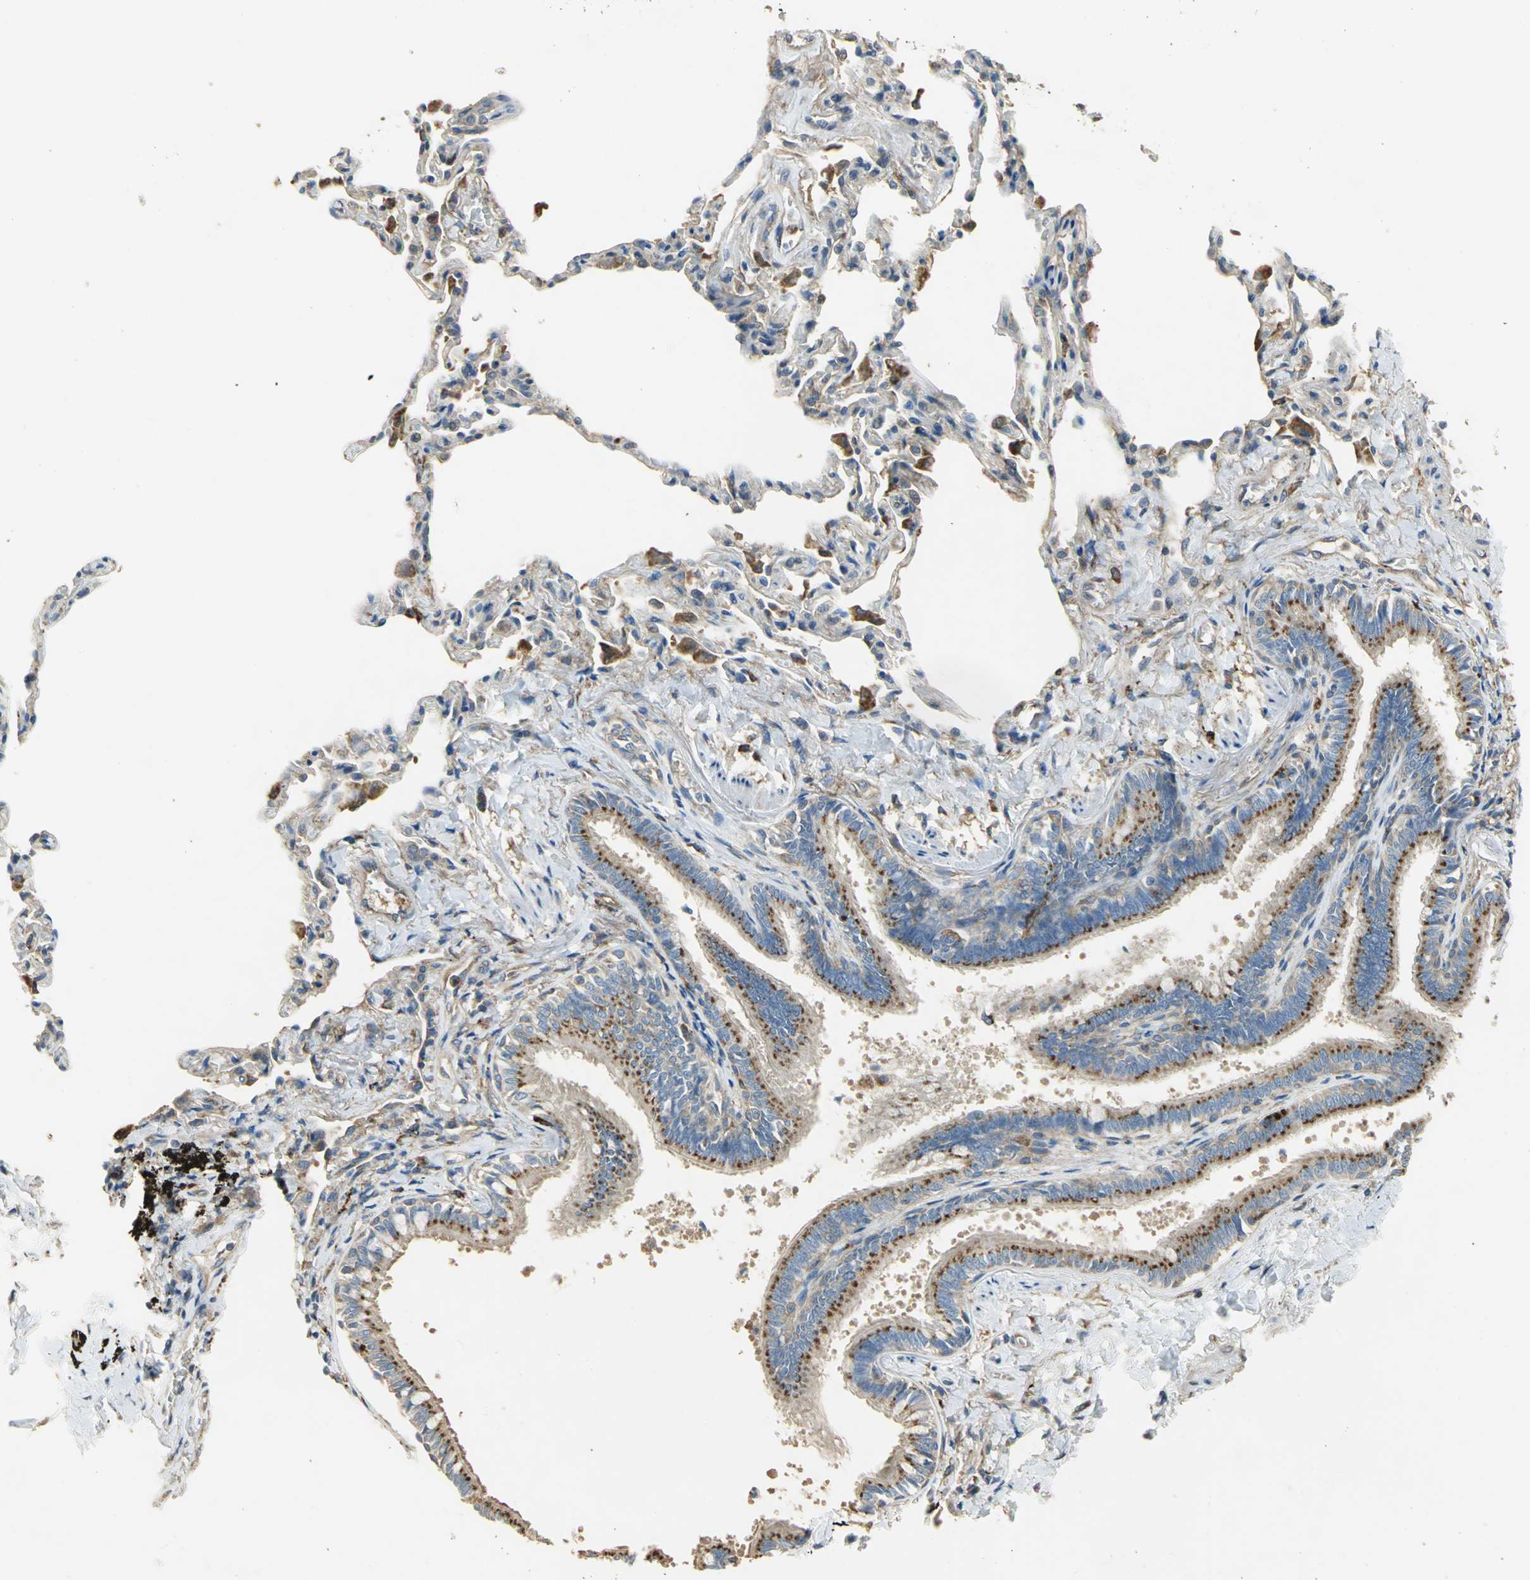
{"staining": {"intensity": "weak", "quantity": "25%-75%", "location": "cytoplasmic/membranous,nuclear"}, "tissue": "bronchus", "cell_type": "Respiratory epithelial cells", "image_type": "normal", "snomed": [{"axis": "morphology", "description": "Normal tissue, NOS"}, {"axis": "topography", "description": "Lung"}], "caption": "High-power microscopy captured an IHC micrograph of unremarkable bronchus, revealing weak cytoplasmic/membranous,nuclear positivity in about 25%-75% of respiratory epithelial cells. (DAB IHC with brightfield microscopy, high magnification).", "gene": "DIAPH2", "patient": {"sex": "male", "age": 64}}